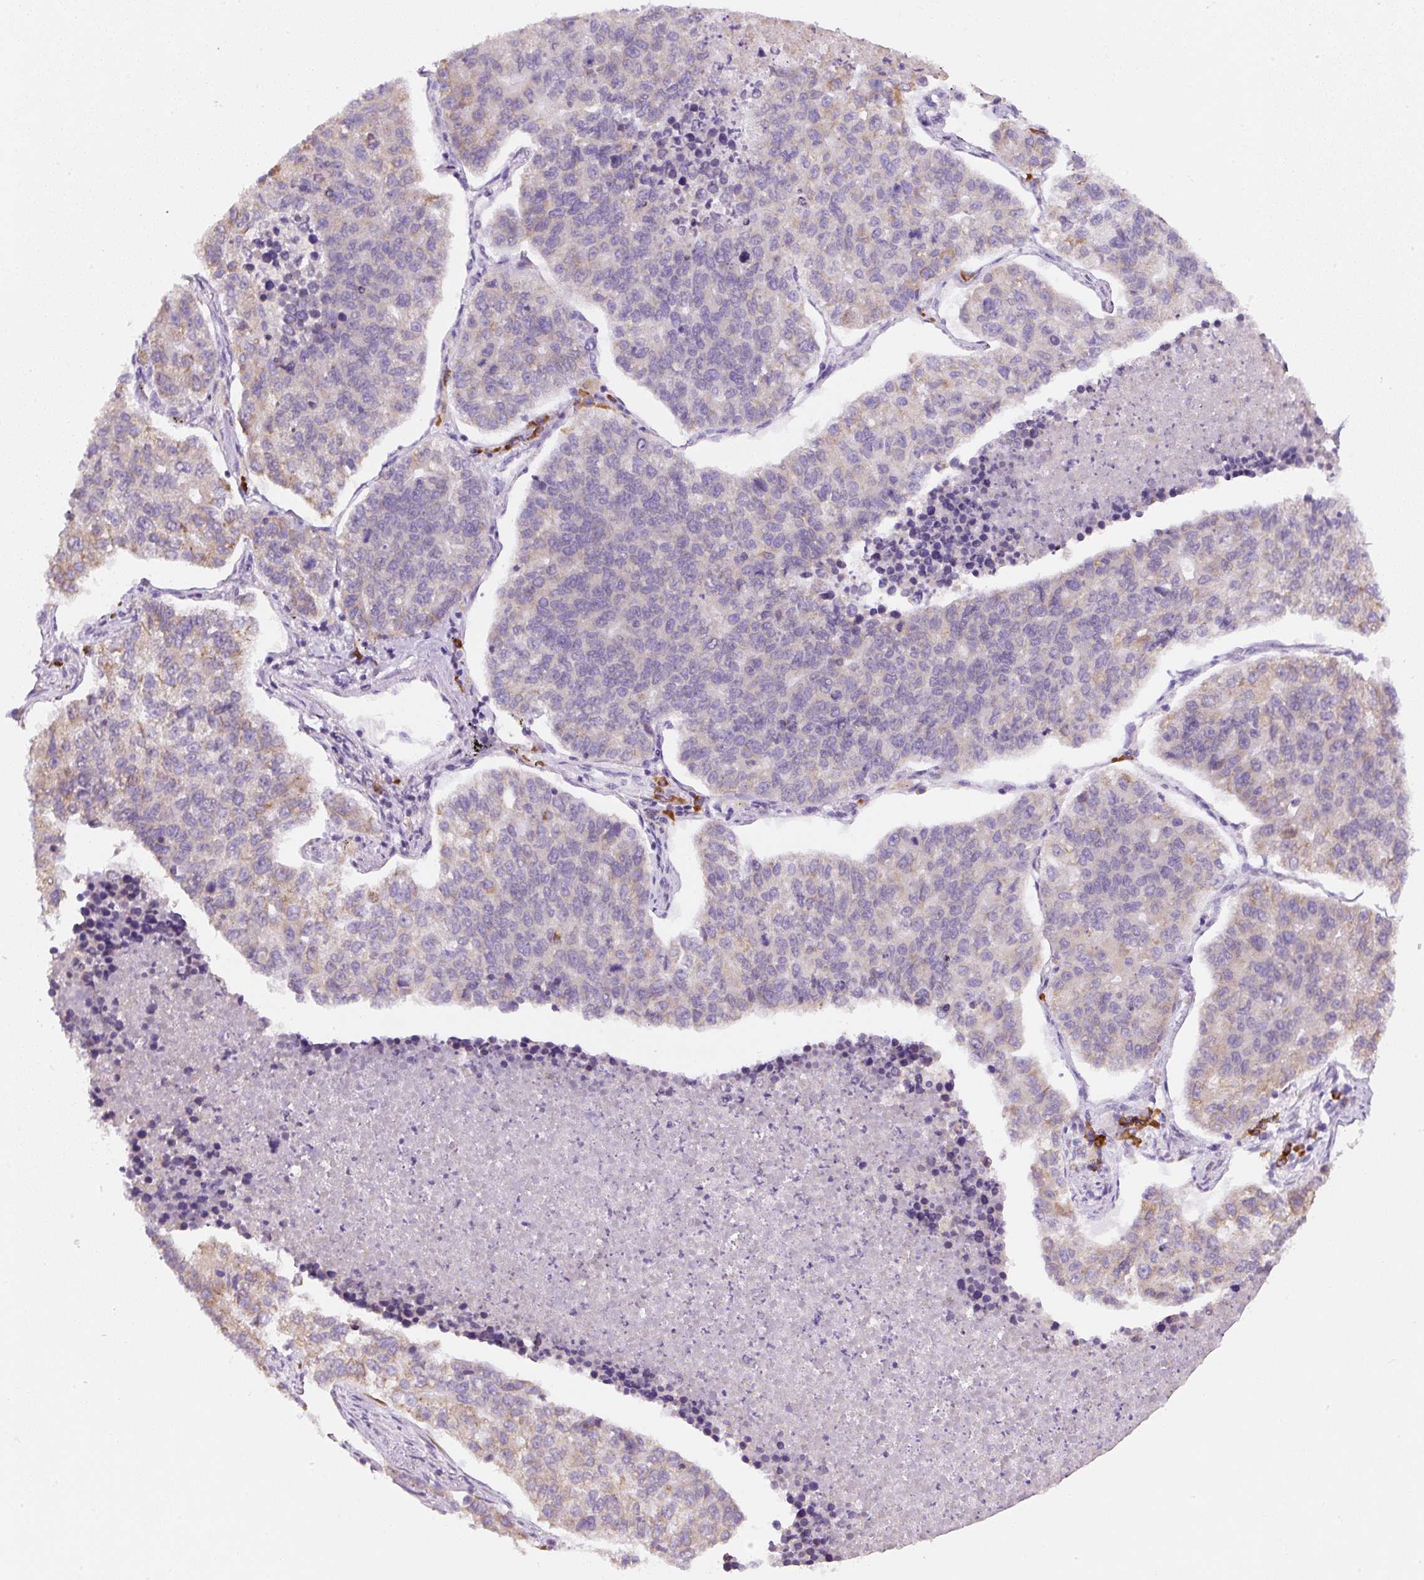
{"staining": {"intensity": "weak", "quantity": "<25%", "location": "cytoplasmic/membranous"}, "tissue": "lung cancer", "cell_type": "Tumor cells", "image_type": "cancer", "snomed": [{"axis": "morphology", "description": "Adenocarcinoma, NOS"}, {"axis": "topography", "description": "Lung"}], "caption": "Adenocarcinoma (lung) was stained to show a protein in brown. There is no significant expression in tumor cells.", "gene": "DDOST", "patient": {"sex": "male", "age": 49}}